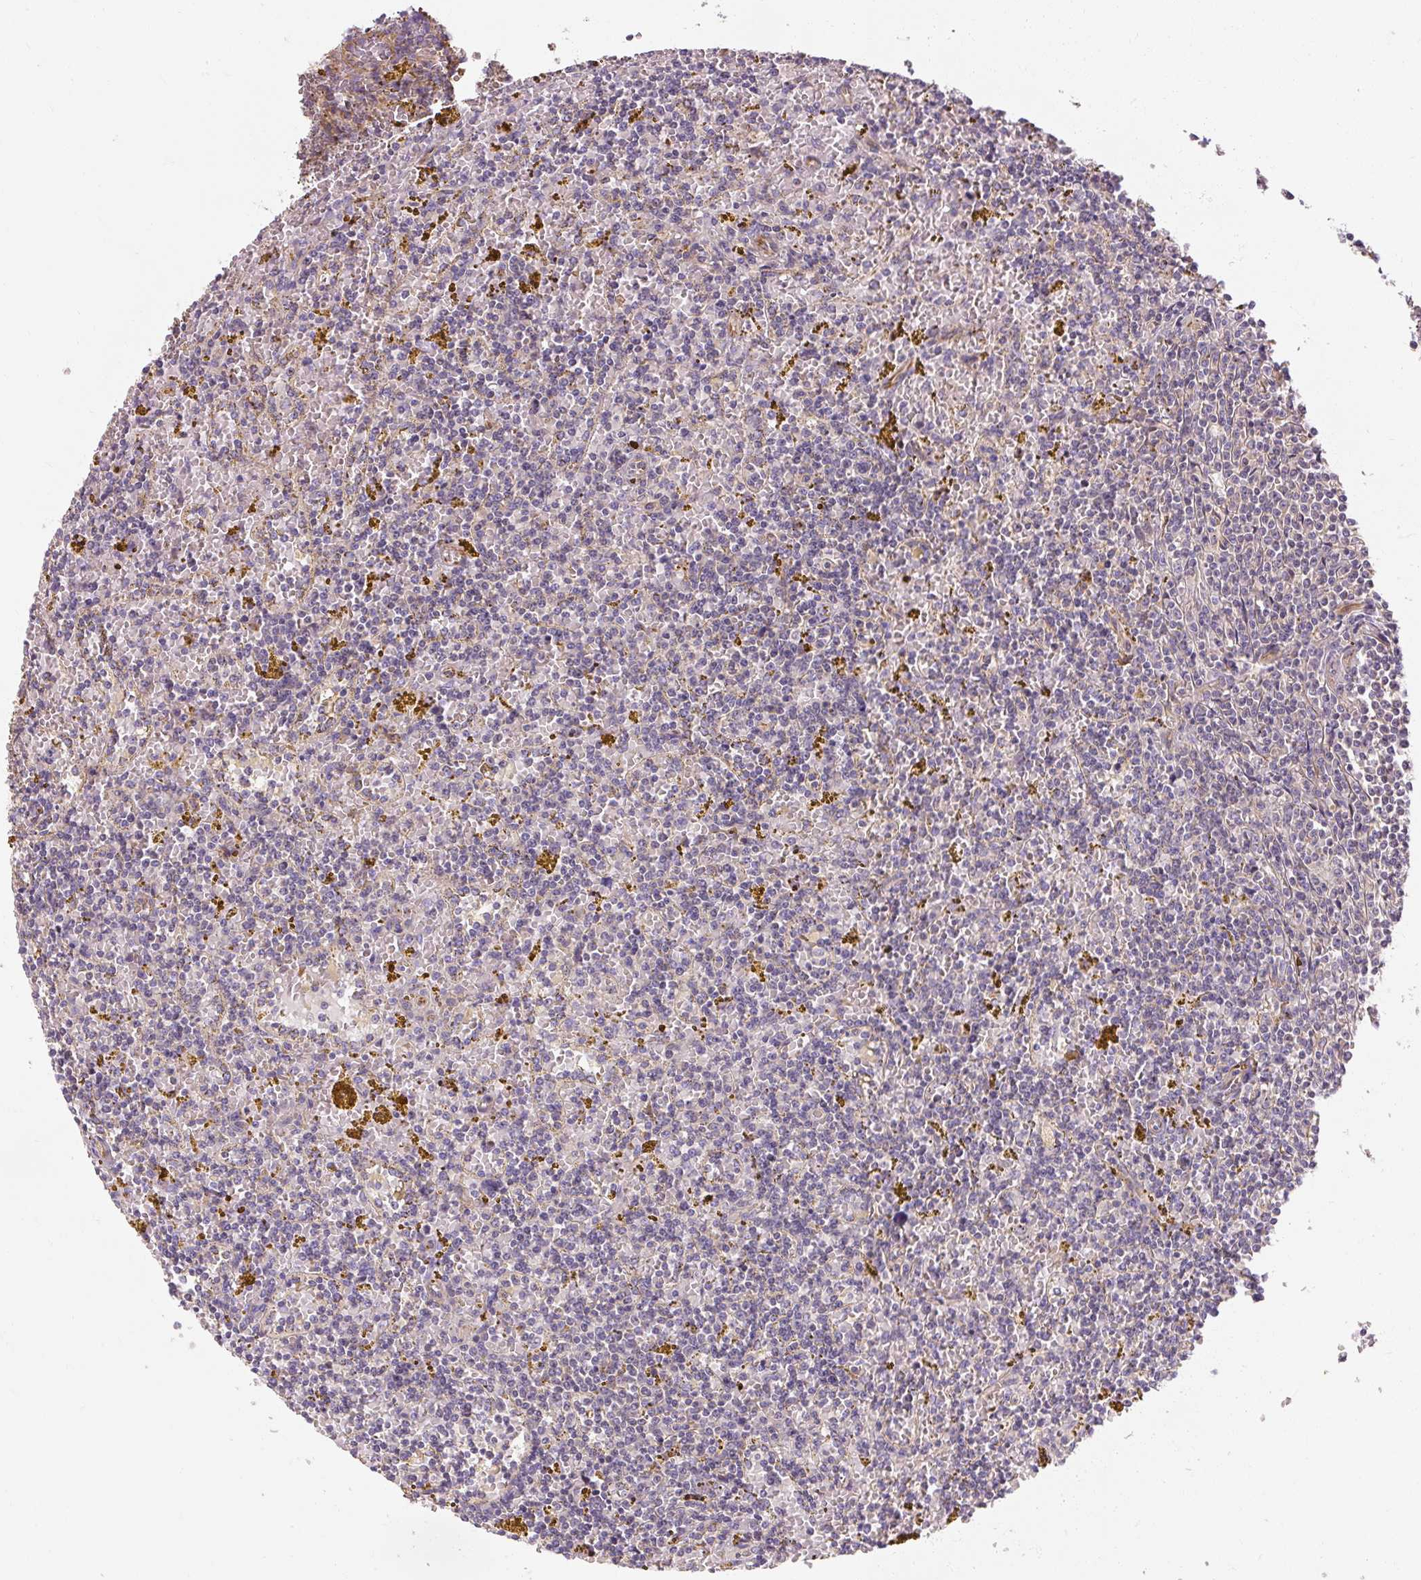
{"staining": {"intensity": "negative", "quantity": "none", "location": "none"}, "tissue": "lymphoma", "cell_type": "Tumor cells", "image_type": "cancer", "snomed": [{"axis": "morphology", "description": "Malignant lymphoma, non-Hodgkin's type, Low grade"}, {"axis": "topography", "description": "Spleen"}, {"axis": "topography", "description": "Lymph node"}], "caption": "There is no significant positivity in tumor cells of low-grade malignant lymphoma, non-Hodgkin's type.", "gene": "RB1CC1", "patient": {"sex": "female", "age": 66}}